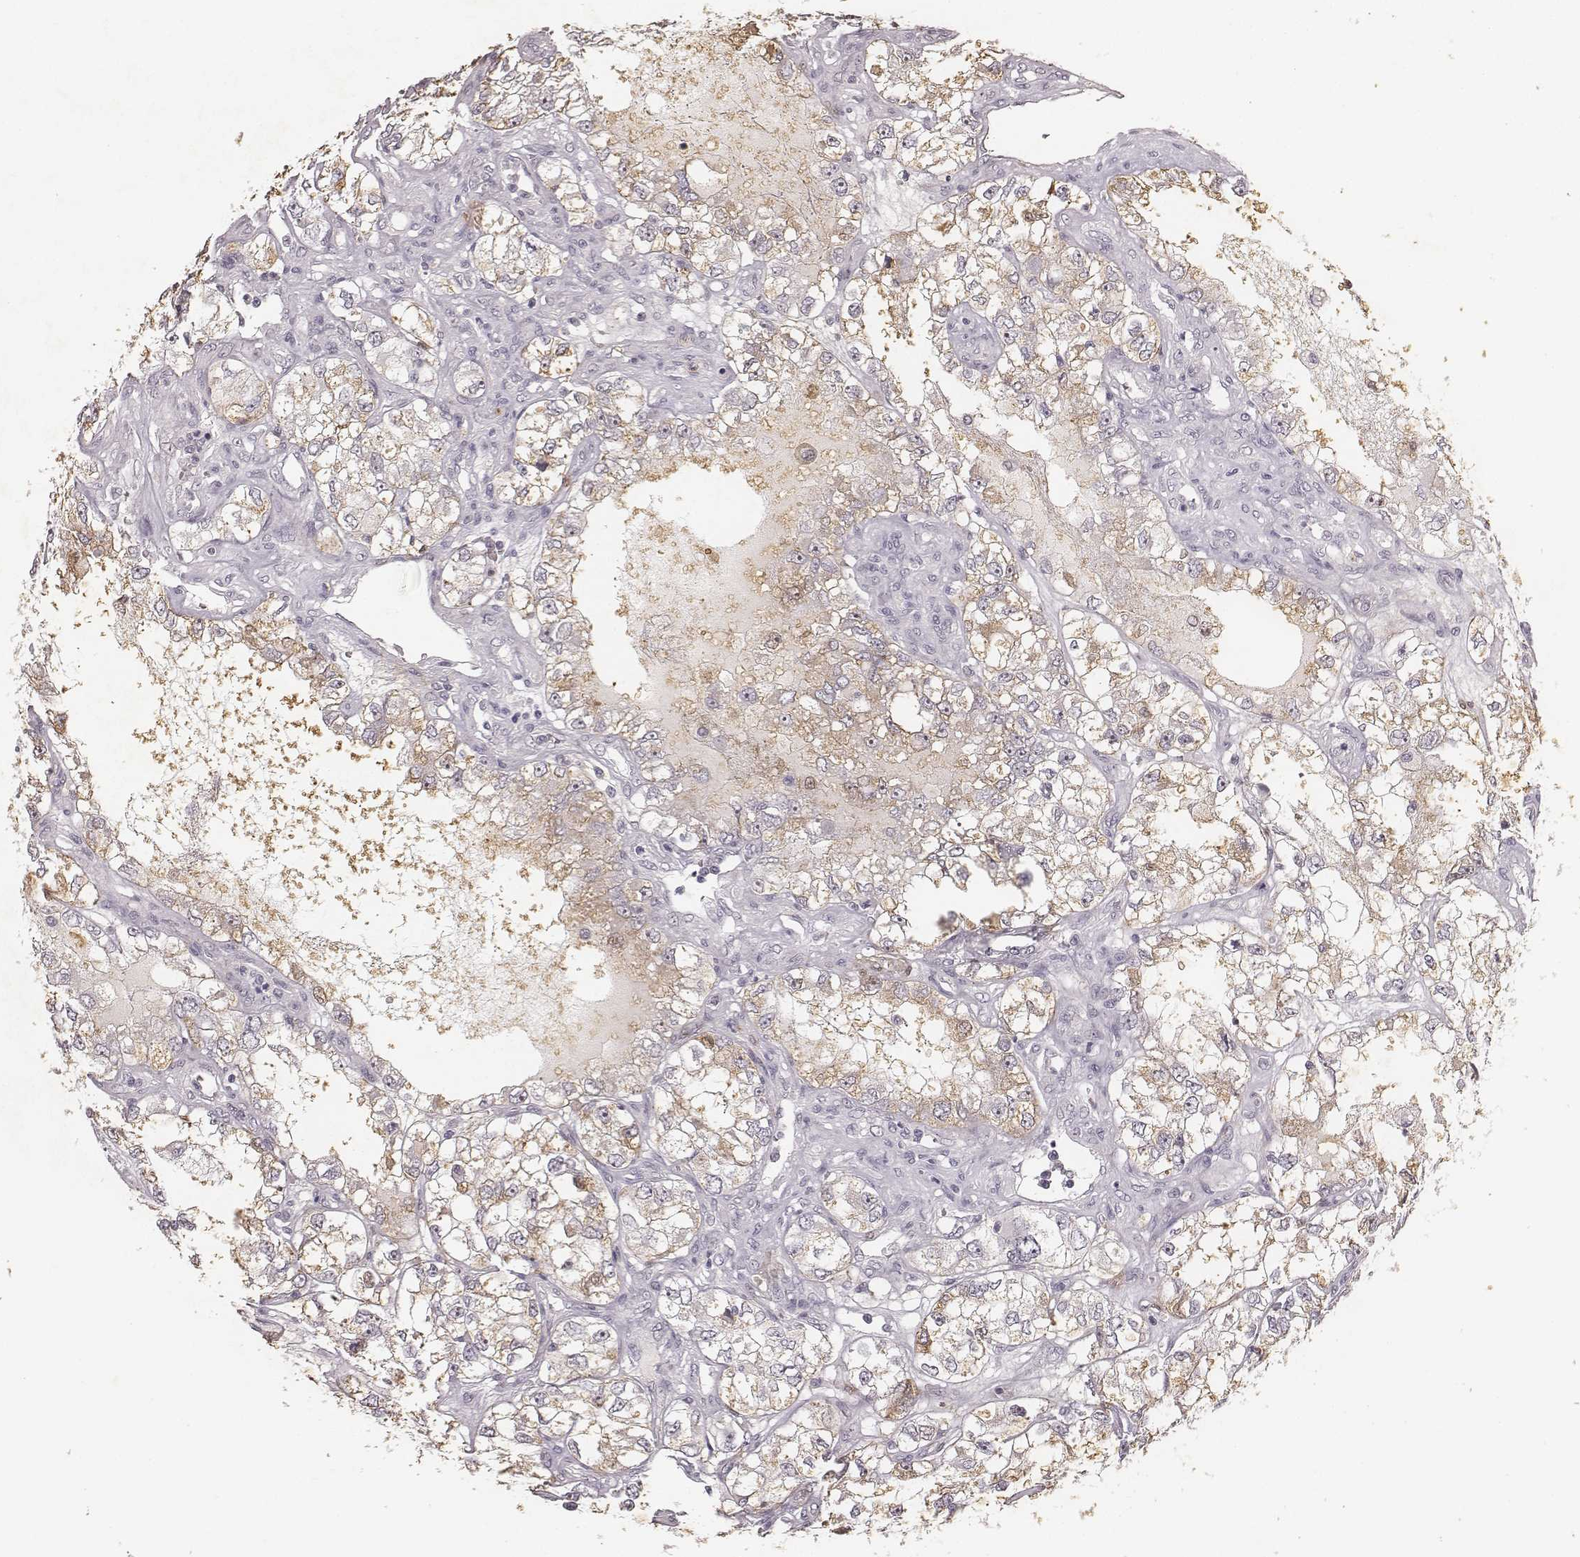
{"staining": {"intensity": "weak", "quantity": ">75%", "location": "cytoplasmic/membranous"}, "tissue": "renal cancer", "cell_type": "Tumor cells", "image_type": "cancer", "snomed": [{"axis": "morphology", "description": "Adenocarcinoma, NOS"}, {"axis": "topography", "description": "Kidney"}], "caption": "Renal adenocarcinoma tissue displays weak cytoplasmic/membranous staining in about >75% of tumor cells (Stains: DAB (3,3'-diaminobenzidine) in brown, nuclei in blue, Microscopy: brightfield microscopy at high magnification).", "gene": "MADCAM1", "patient": {"sex": "female", "age": 59}}